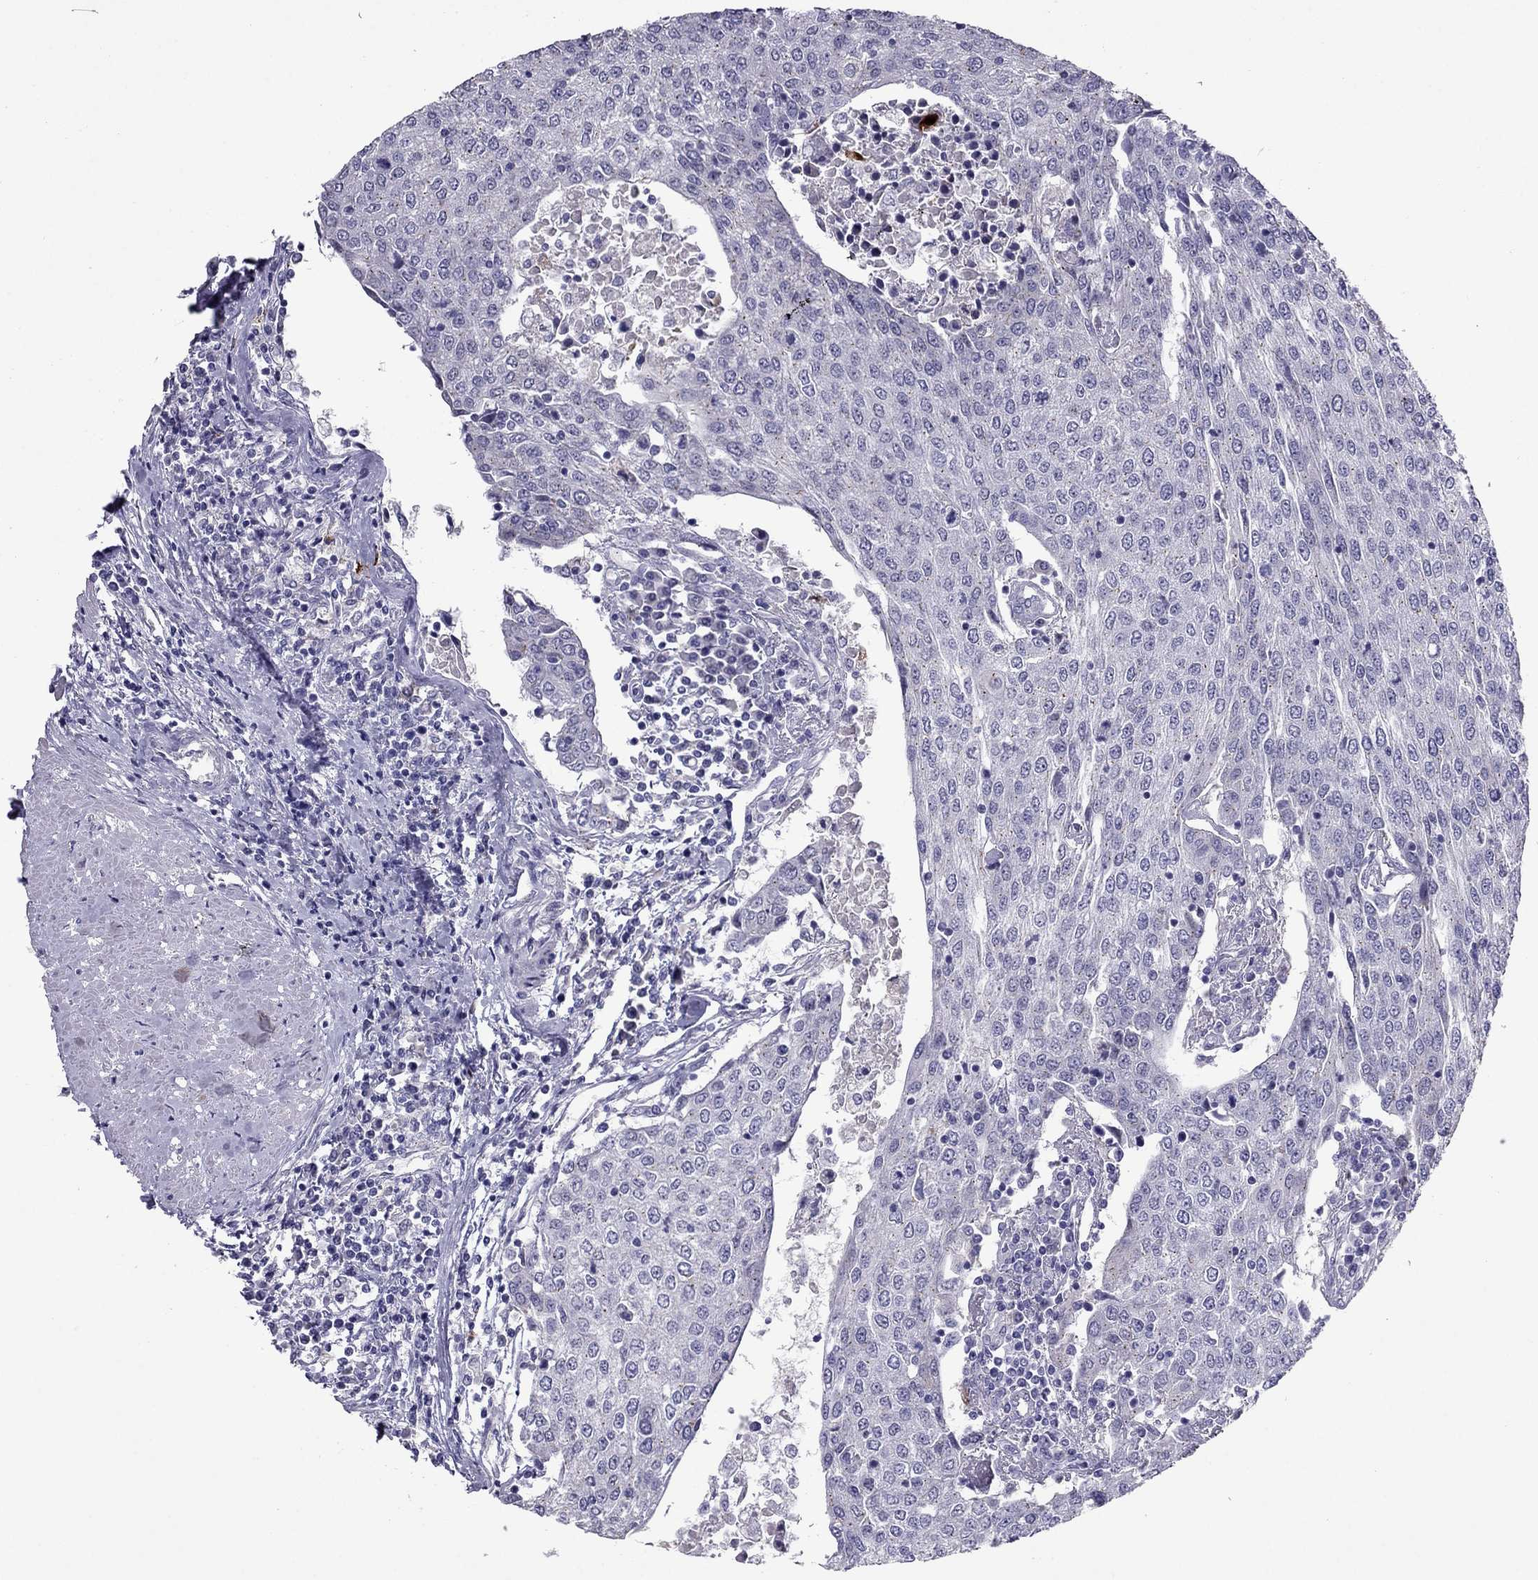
{"staining": {"intensity": "negative", "quantity": "none", "location": "none"}, "tissue": "urothelial cancer", "cell_type": "Tumor cells", "image_type": "cancer", "snomed": [{"axis": "morphology", "description": "Urothelial carcinoma, High grade"}, {"axis": "topography", "description": "Urinary bladder"}], "caption": "The image demonstrates no significant expression in tumor cells of urothelial cancer.", "gene": "MYBPH", "patient": {"sex": "female", "age": 85}}